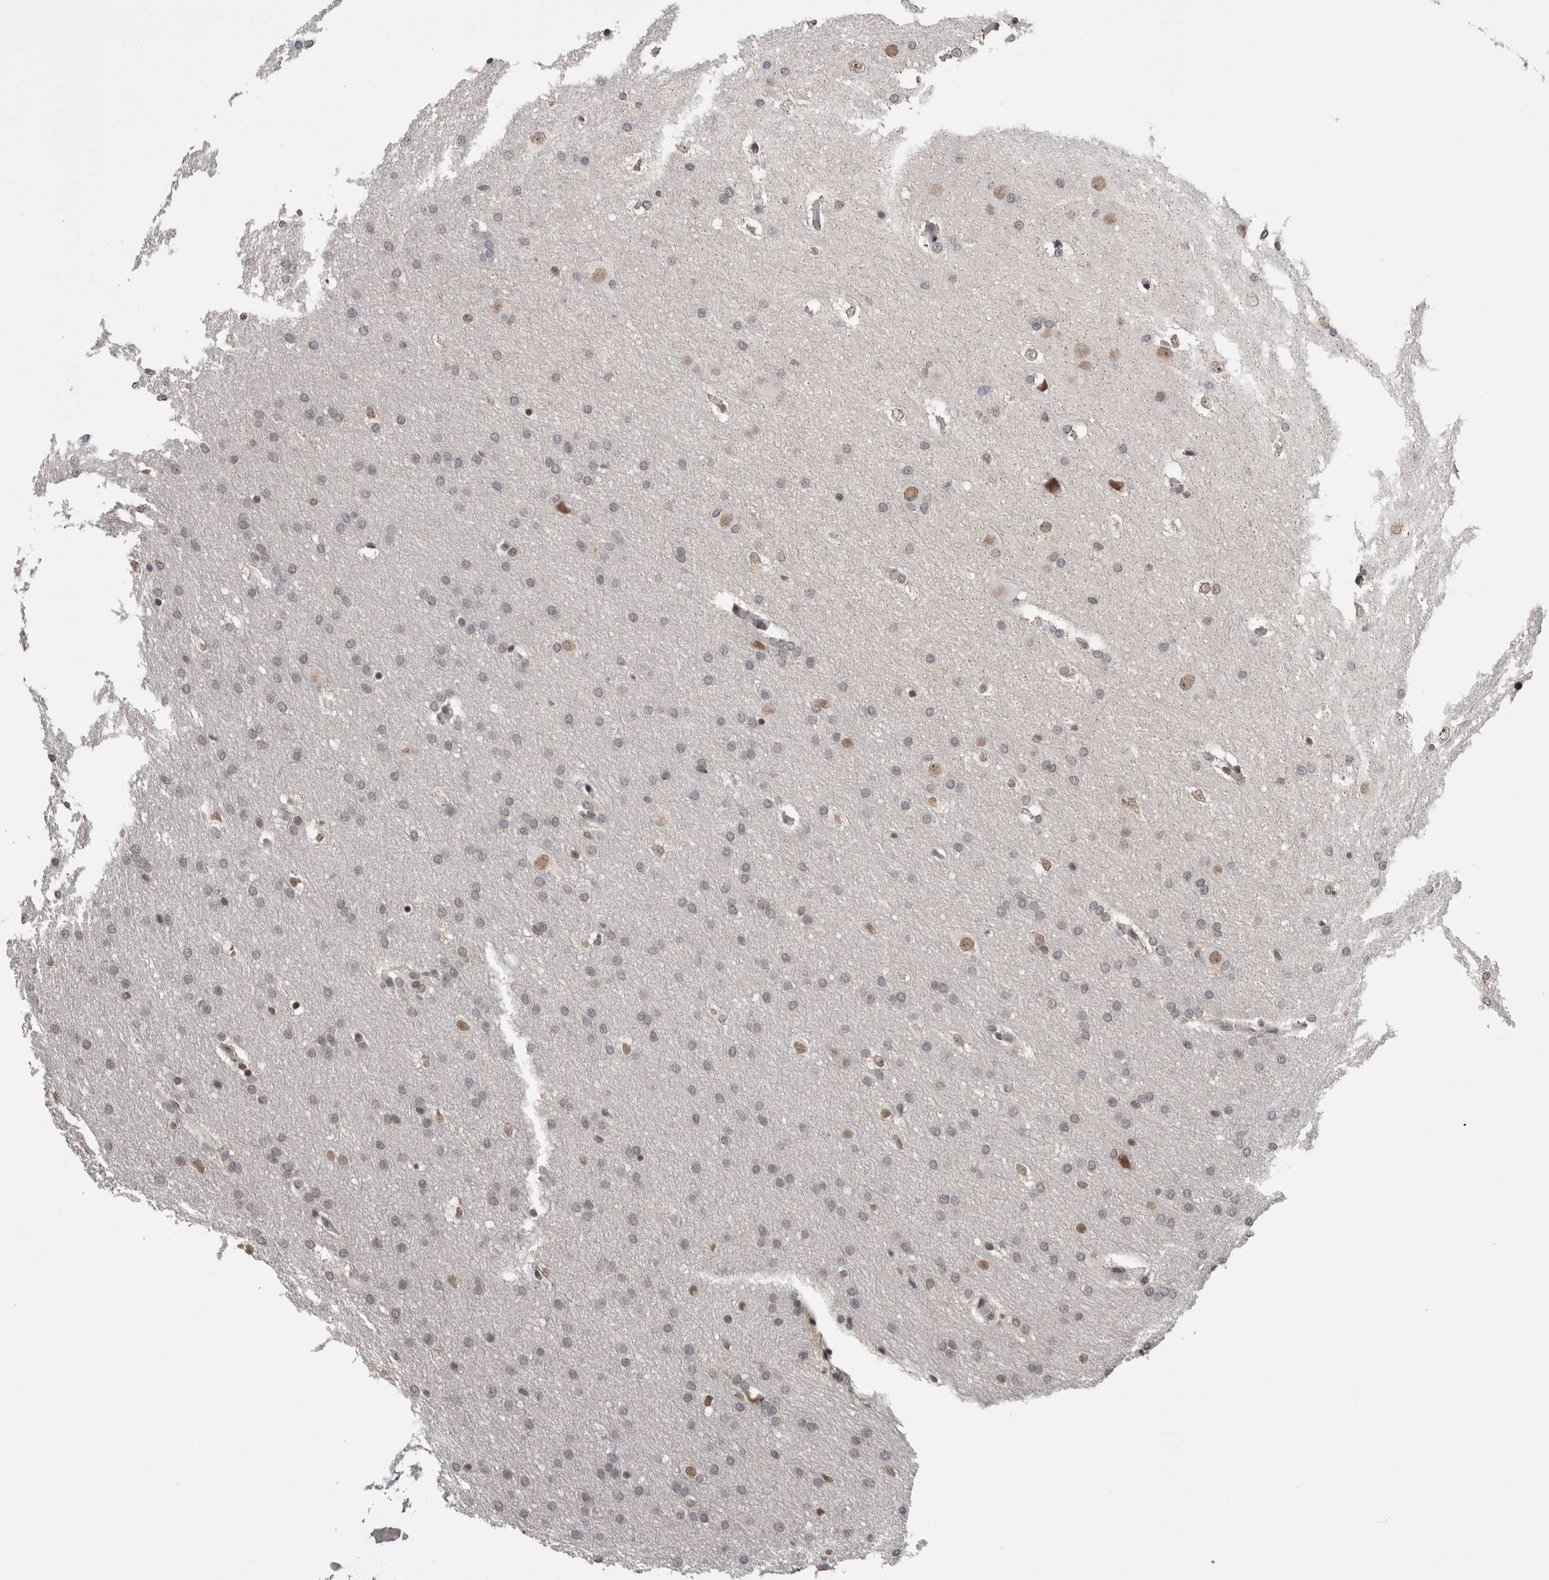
{"staining": {"intensity": "weak", "quantity": "<25%", "location": "nuclear"}, "tissue": "glioma", "cell_type": "Tumor cells", "image_type": "cancer", "snomed": [{"axis": "morphology", "description": "Glioma, malignant, Low grade"}, {"axis": "topography", "description": "Brain"}], "caption": "DAB (3,3'-diaminobenzidine) immunohistochemical staining of human malignant low-grade glioma demonstrates no significant positivity in tumor cells.", "gene": "CPSF2", "patient": {"sex": "female", "age": 37}}